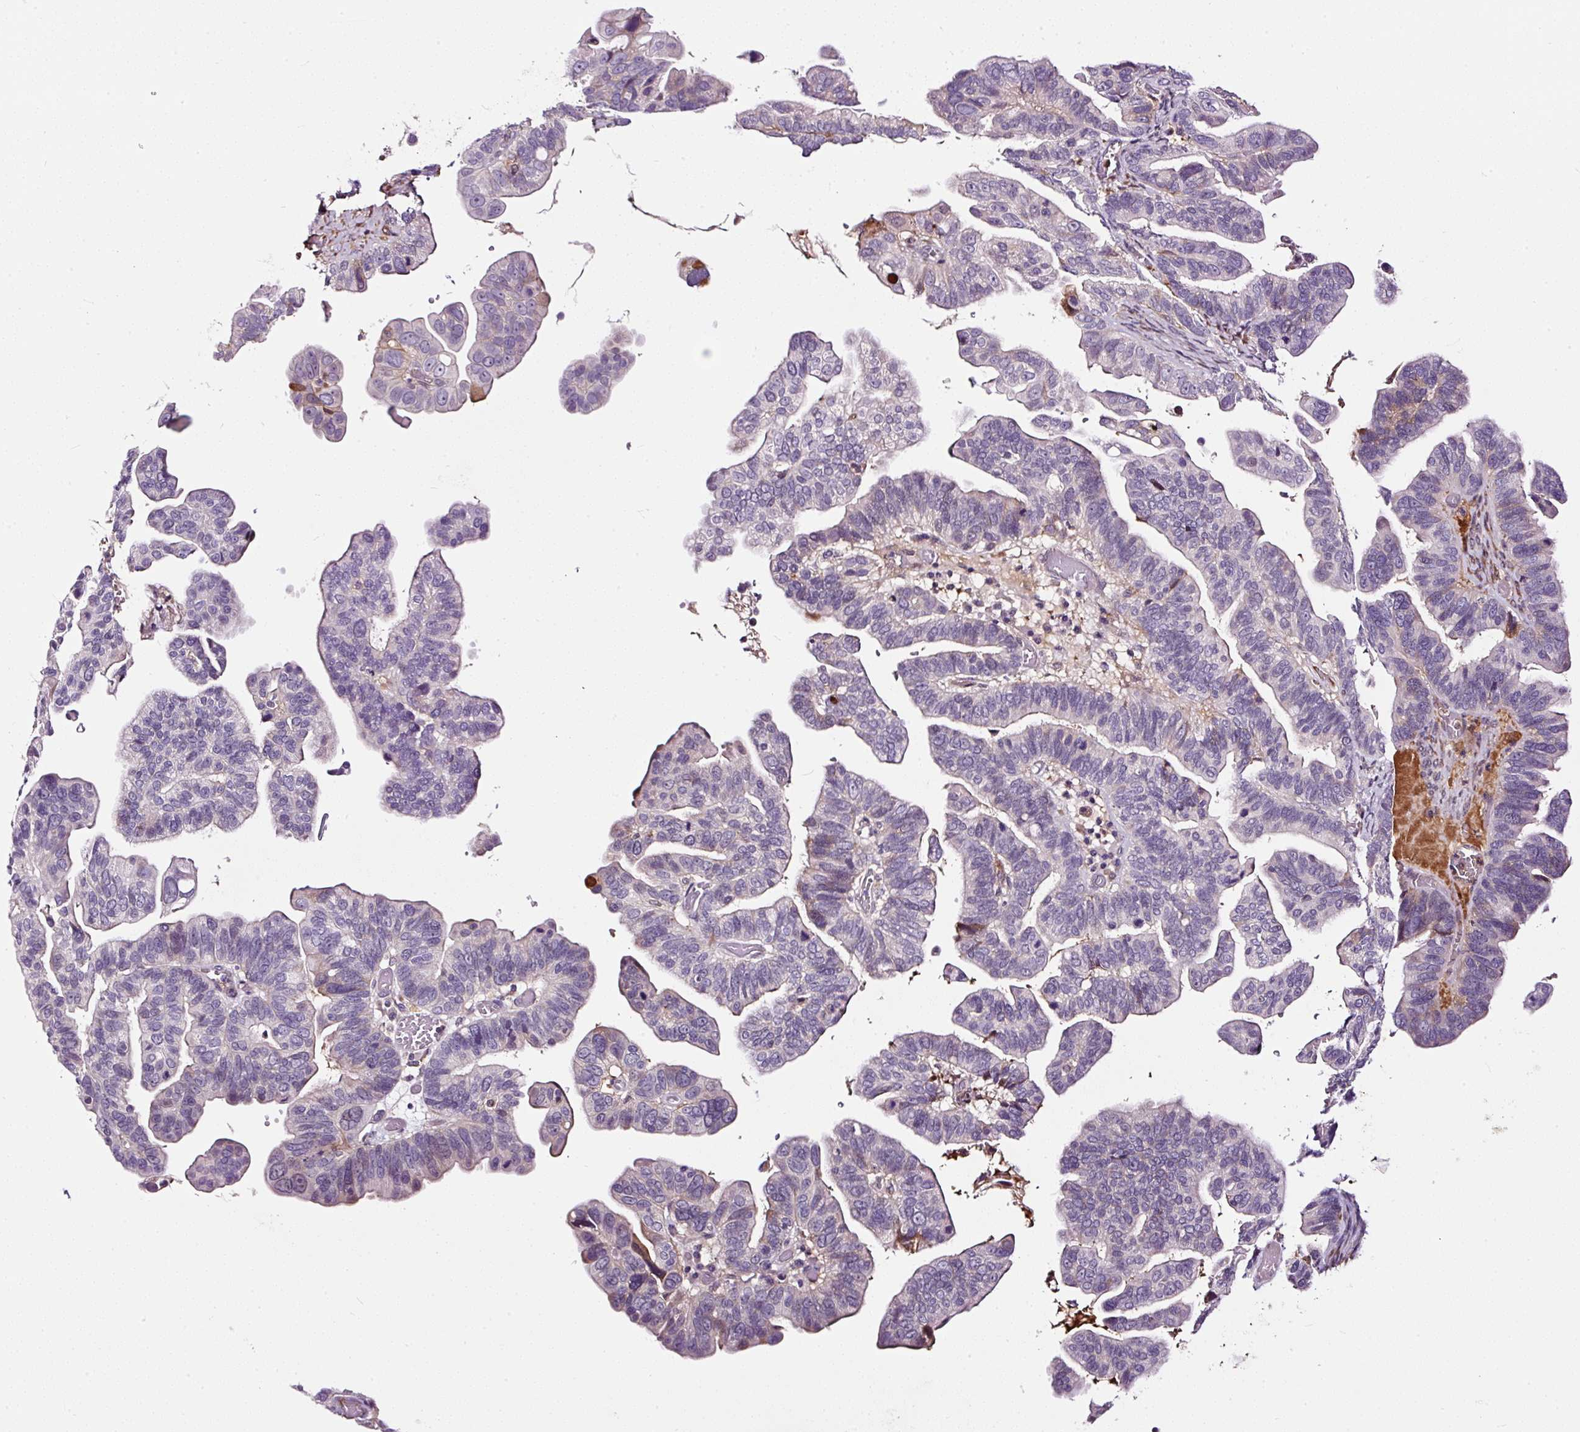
{"staining": {"intensity": "weak", "quantity": "<25%", "location": "cytoplasmic/membranous"}, "tissue": "ovarian cancer", "cell_type": "Tumor cells", "image_type": "cancer", "snomed": [{"axis": "morphology", "description": "Cystadenocarcinoma, serous, NOS"}, {"axis": "topography", "description": "Ovary"}], "caption": "Protein analysis of serous cystadenocarcinoma (ovarian) demonstrates no significant expression in tumor cells.", "gene": "LRRC24", "patient": {"sex": "female", "age": 56}}